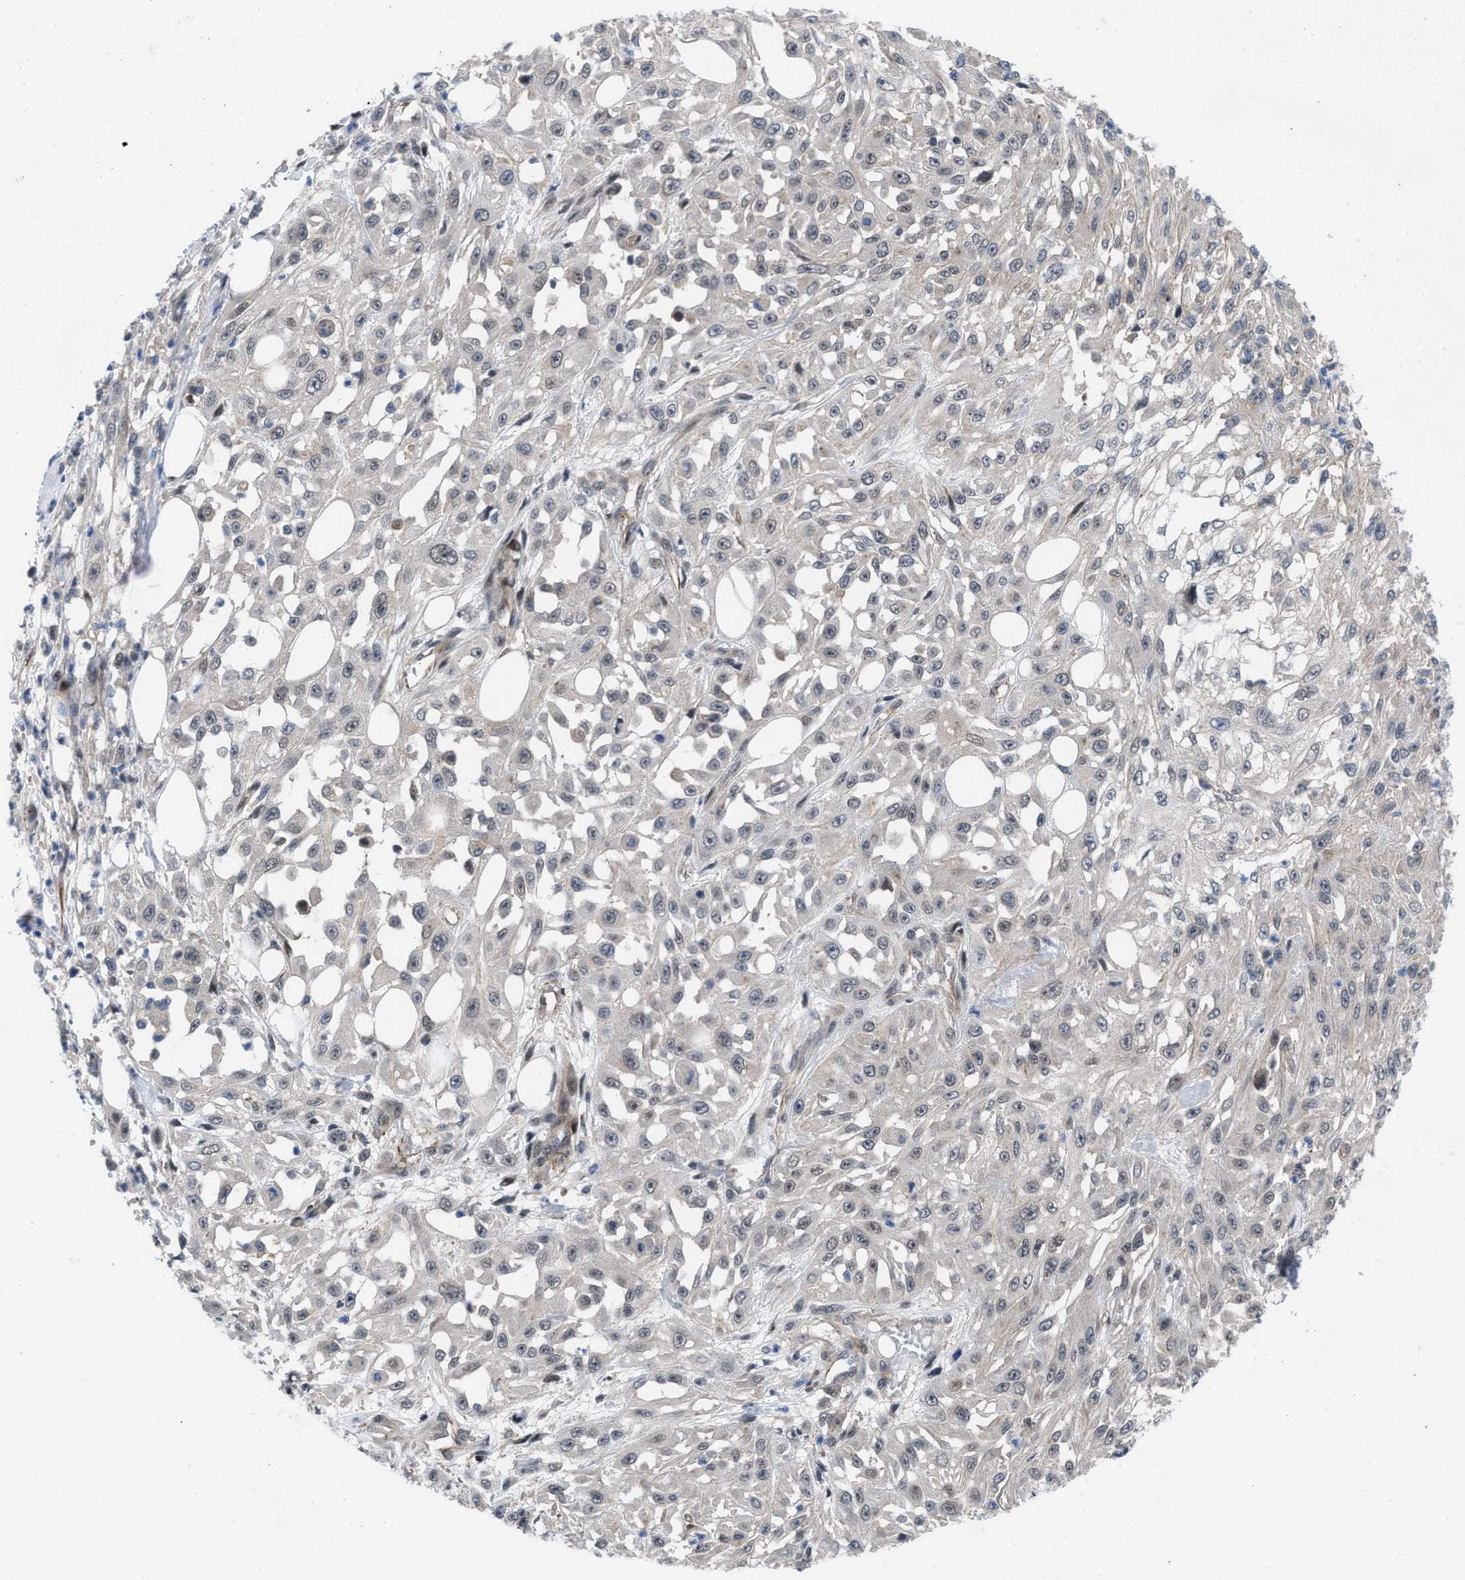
{"staining": {"intensity": "negative", "quantity": "none", "location": "none"}, "tissue": "skin cancer", "cell_type": "Tumor cells", "image_type": "cancer", "snomed": [{"axis": "morphology", "description": "Squamous cell carcinoma, NOS"}, {"axis": "morphology", "description": "Squamous cell carcinoma, metastatic, NOS"}, {"axis": "topography", "description": "Skin"}, {"axis": "topography", "description": "Lymph node"}], "caption": "DAB (3,3'-diaminobenzidine) immunohistochemical staining of human skin squamous cell carcinoma exhibits no significant positivity in tumor cells.", "gene": "IL17RE", "patient": {"sex": "male", "age": 75}}